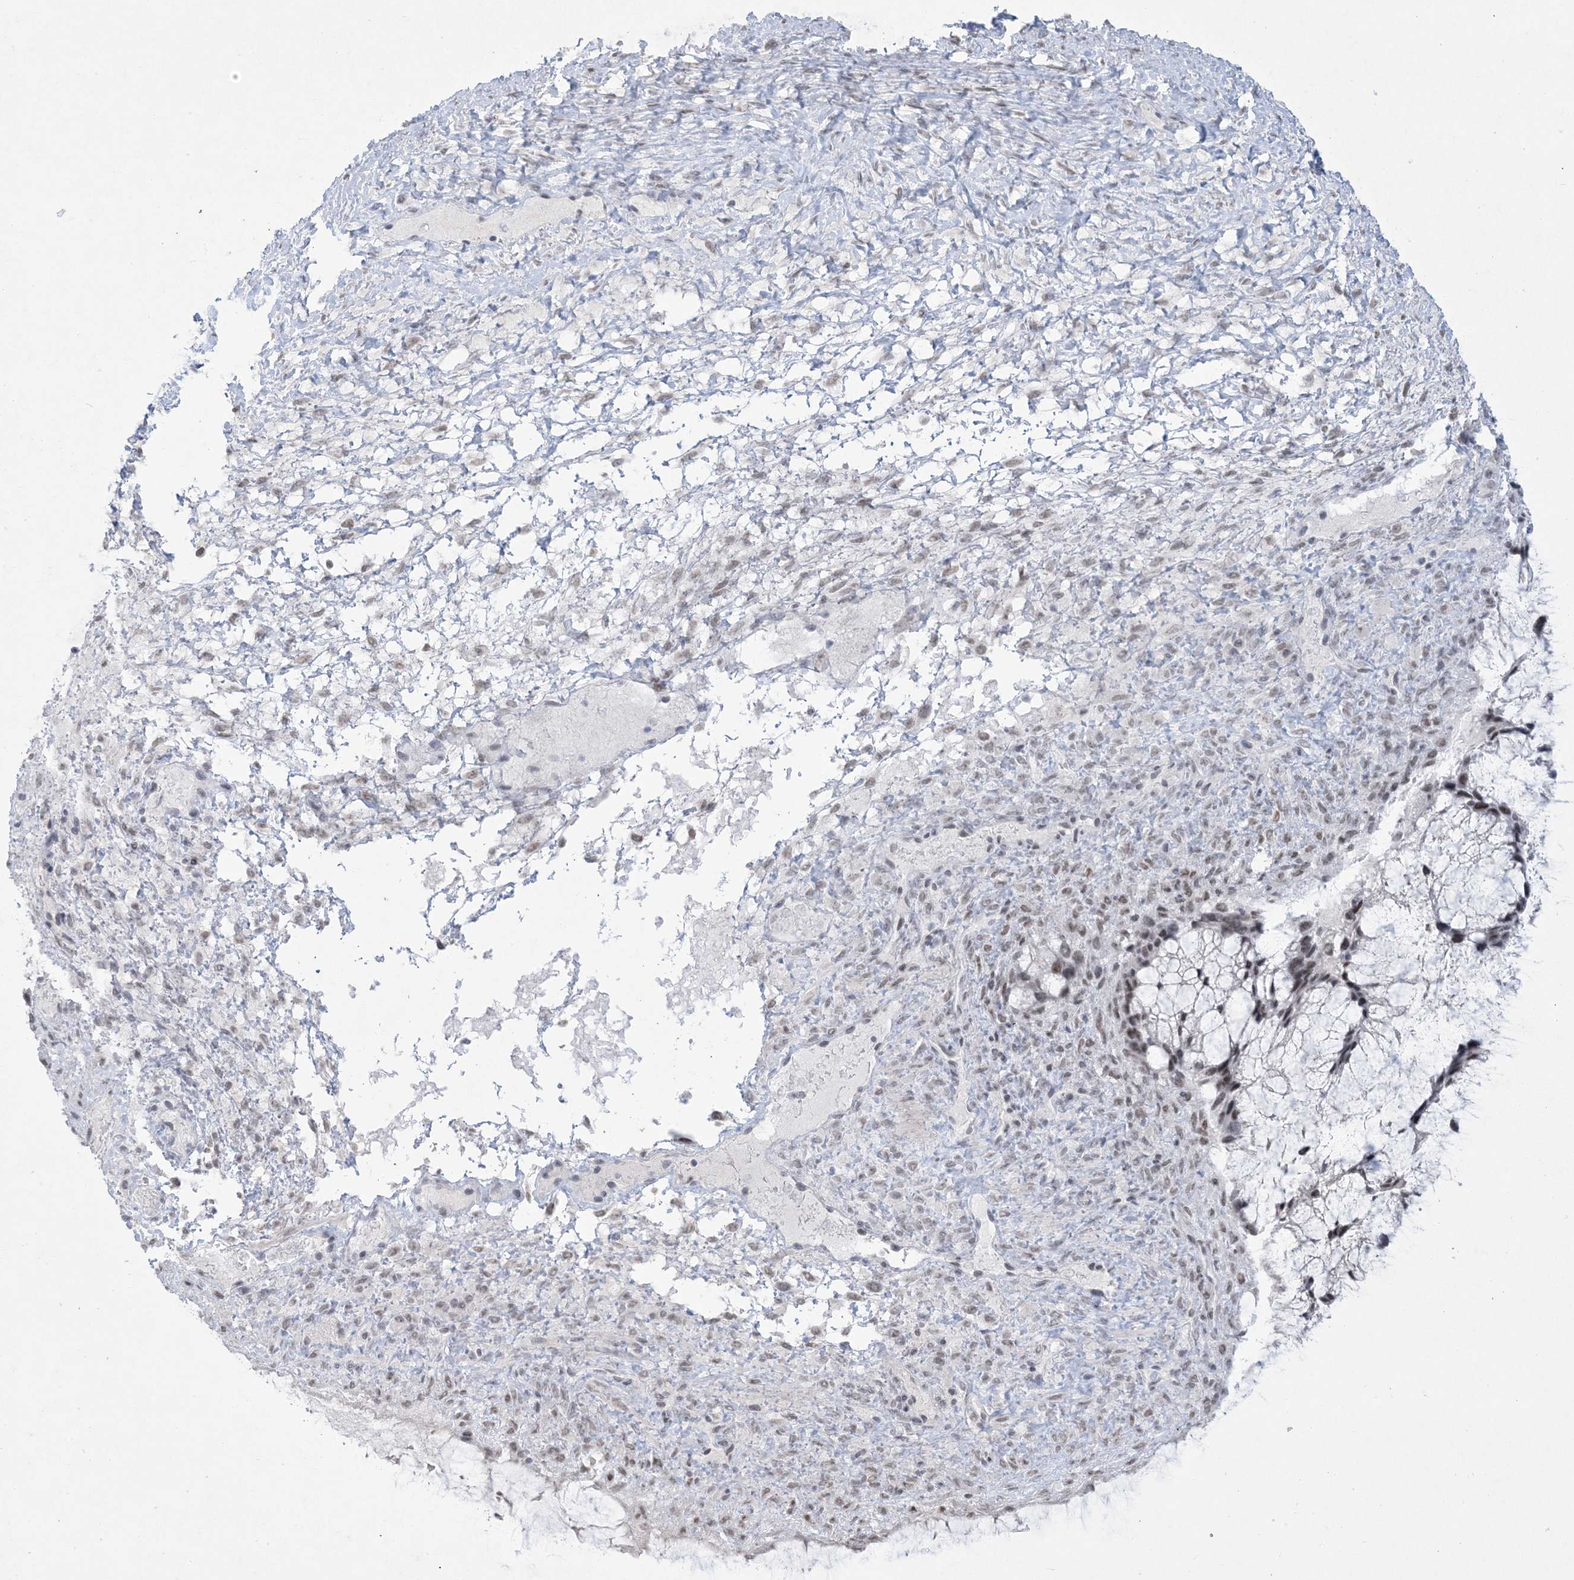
{"staining": {"intensity": "weak", "quantity": "25%-75%", "location": "nuclear"}, "tissue": "ovarian cancer", "cell_type": "Tumor cells", "image_type": "cancer", "snomed": [{"axis": "morphology", "description": "Cystadenocarcinoma, mucinous, NOS"}, {"axis": "topography", "description": "Ovary"}], "caption": "Immunohistochemistry (IHC) photomicrograph of human ovarian cancer stained for a protein (brown), which displays low levels of weak nuclear staining in about 25%-75% of tumor cells.", "gene": "HOMEZ", "patient": {"sex": "female", "age": 37}}